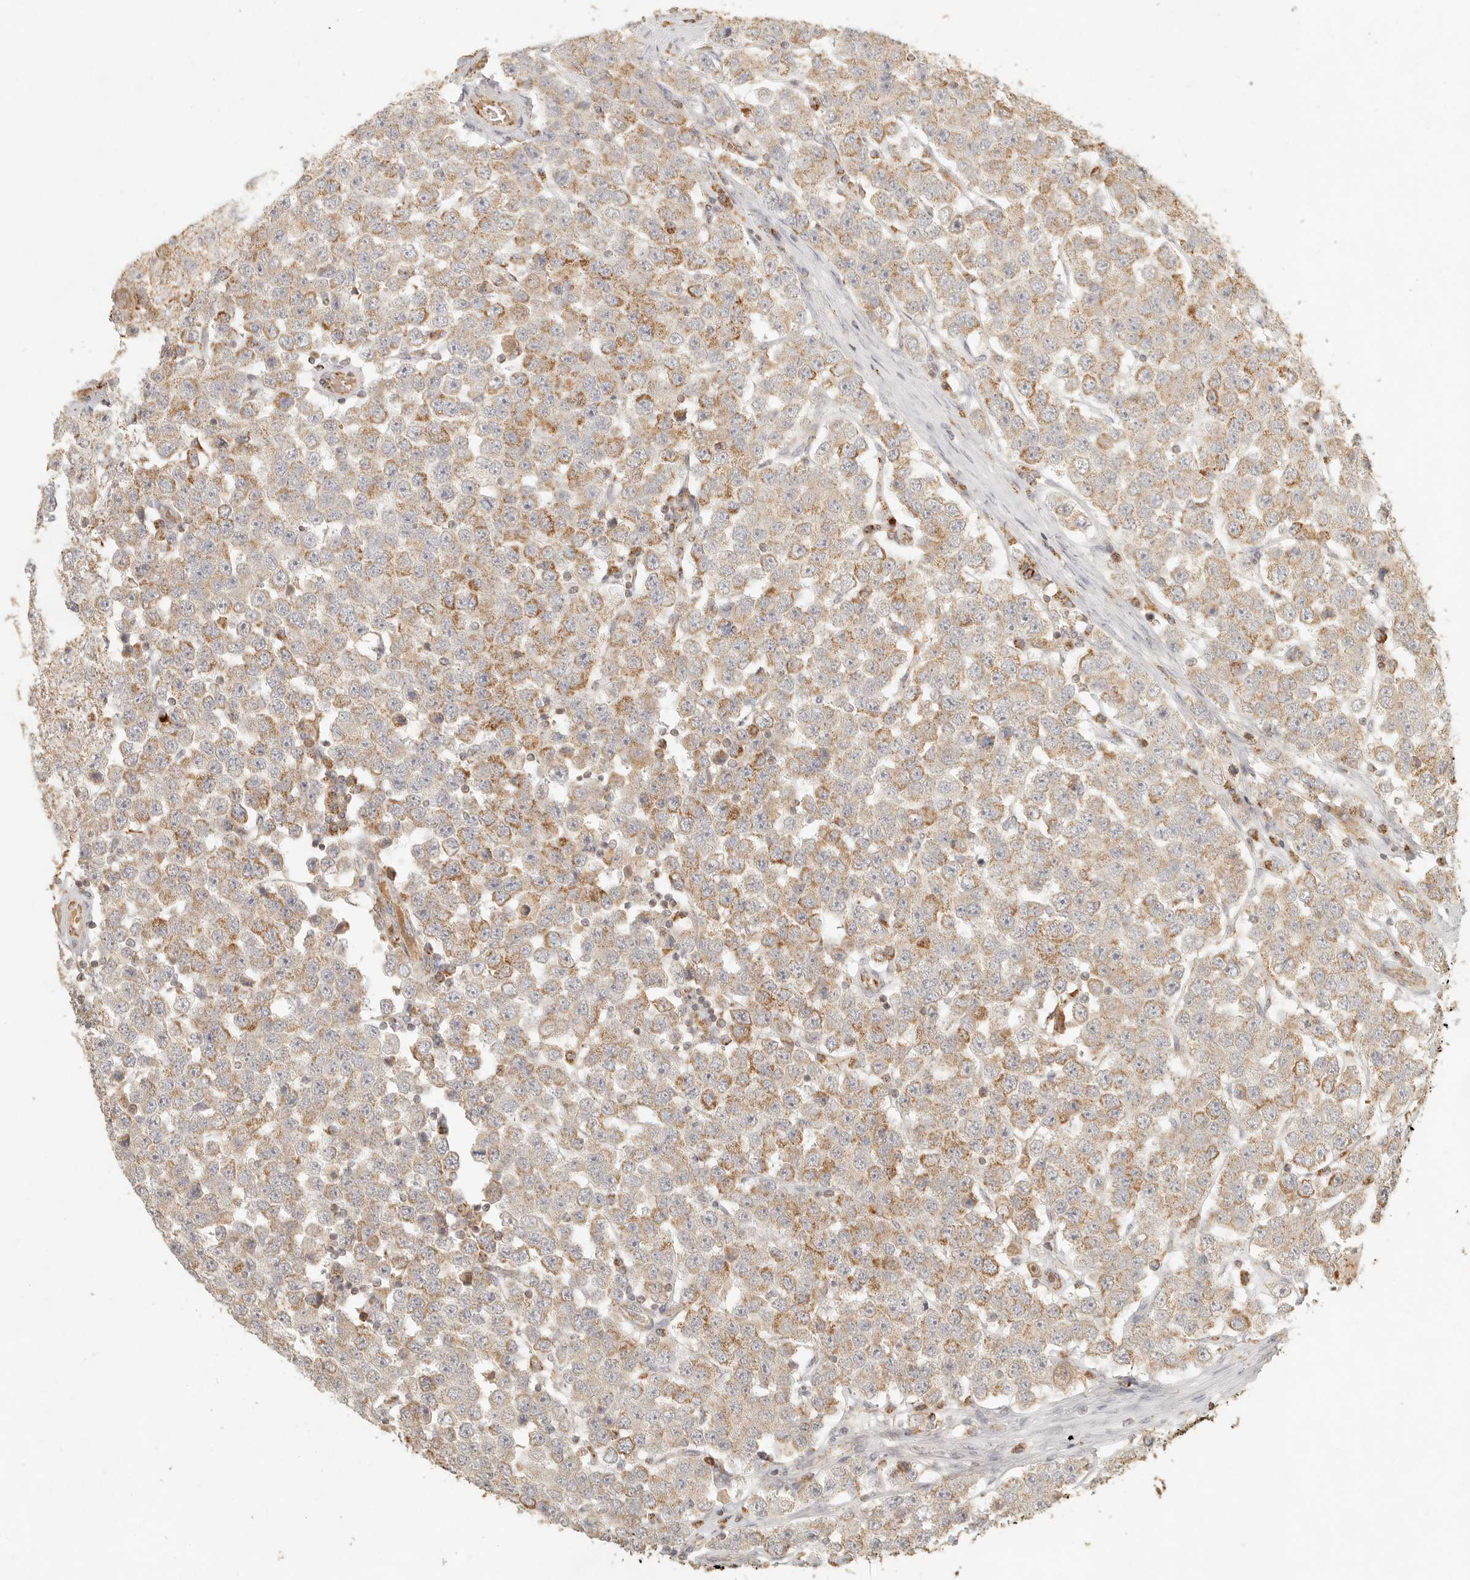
{"staining": {"intensity": "moderate", "quantity": "25%-75%", "location": "cytoplasmic/membranous"}, "tissue": "testis cancer", "cell_type": "Tumor cells", "image_type": "cancer", "snomed": [{"axis": "morphology", "description": "Seminoma, NOS"}, {"axis": "topography", "description": "Testis"}], "caption": "The image displays immunohistochemical staining of testis cancer. There is moderate cytoplasmic/membranous positivity is seen in about 25%-75% of tumor cells.", "gene": "MRPL55", "patient": {"sex": "male", "age": 28}}